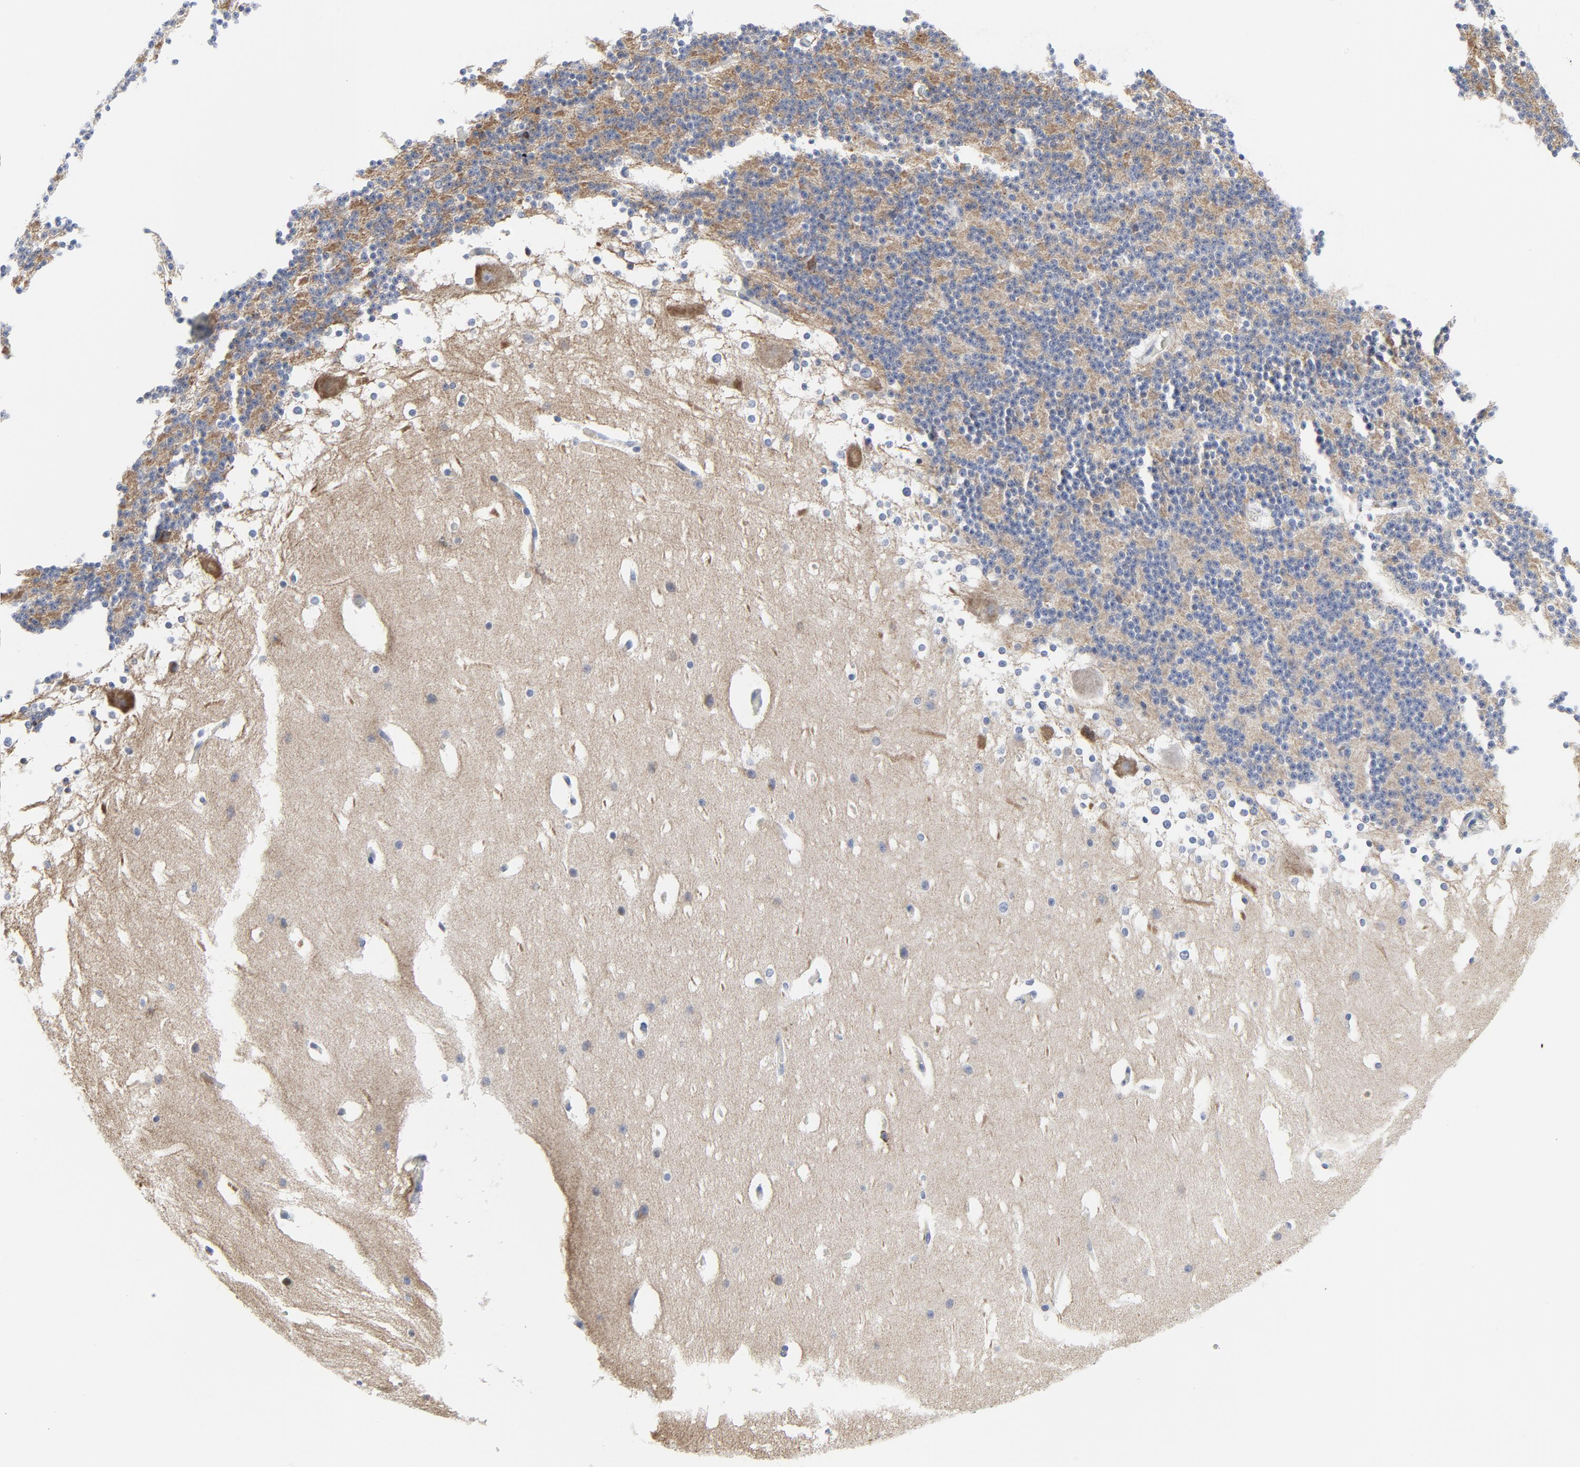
{"staining": {"intensity": "negative", "quantity": "none", "location": "none"}, "tissue": "cerebellum", "cell_type": "Cells in granular layer", "image_type": "normal", "snomed": [{"axis": "morphology", "description": "Normal tissue, NOS"}, {"axis": "topography", "description": "Cerebellum"}], "caption": "Immunohistochemical staining of normal human cerebellum reveals no significant staining in cells in granular layer.", "gene": "TUBB1", "patient": {"sex": "female", "age": 19}}